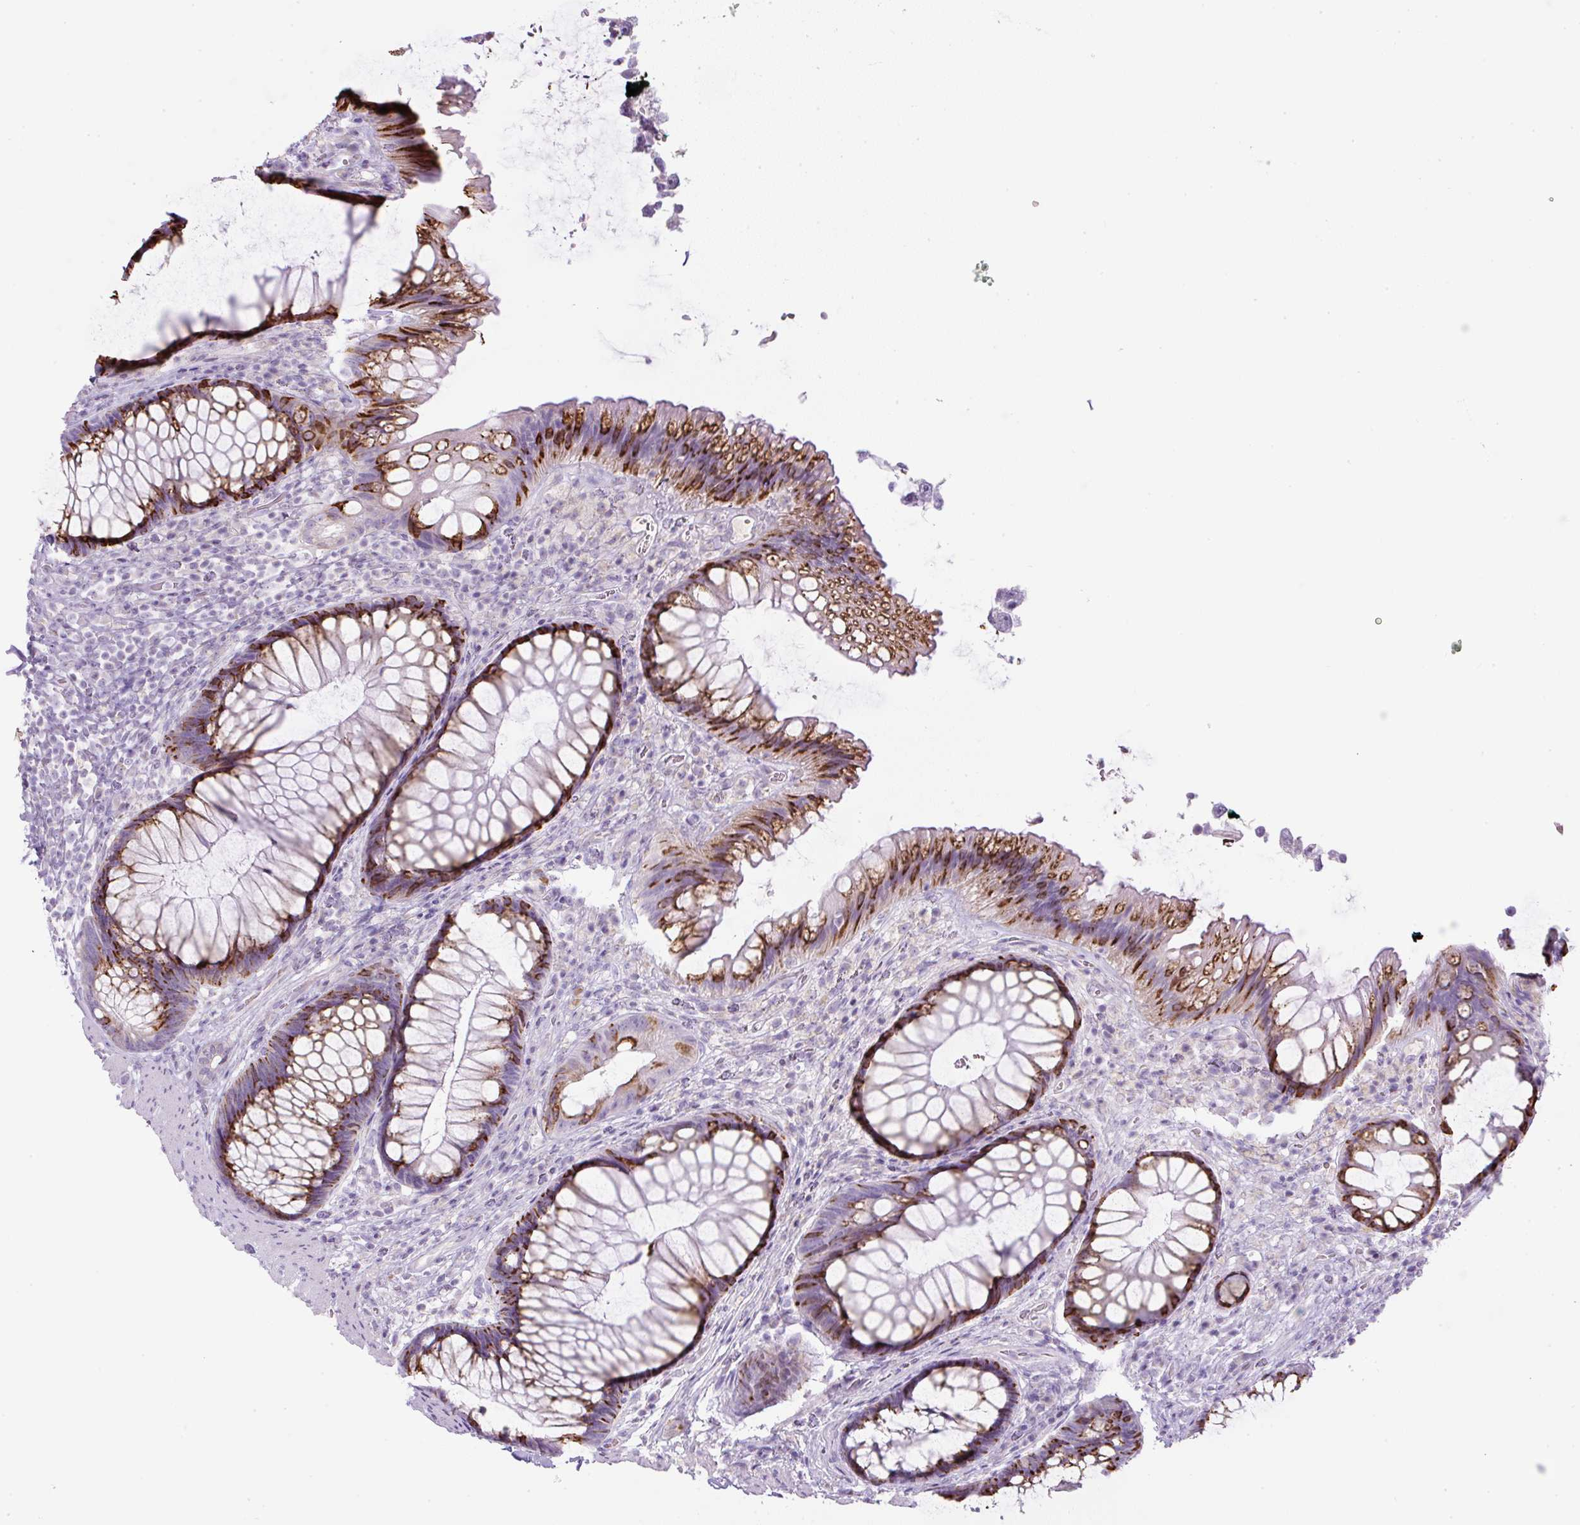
{"staining": {"intensity": "strong", "quantity": "25%-75%", "location": "cytoplasmic/membranous"}, "tissue": "rectum", "cell_type": "Glandular cells", "image_type": "normal", "snomed": [{"axis": "morphology", "description": "Normal tissue, NOS"}, {"axis": "topography", "description": "Rectum"}], "caption": "Protein staining of benign rectum displays strong cytoplasmic/membranous positivity in approximately 25%-75% of glandular cells. Using DAB (3,3'-diaminobenzidine) (brown) and hematoxylin (blue) stains, captured at high magnification using brightfield microscopy.", "gene": "FGFBP3", "patient": {"sex": "male", "age": 53}}